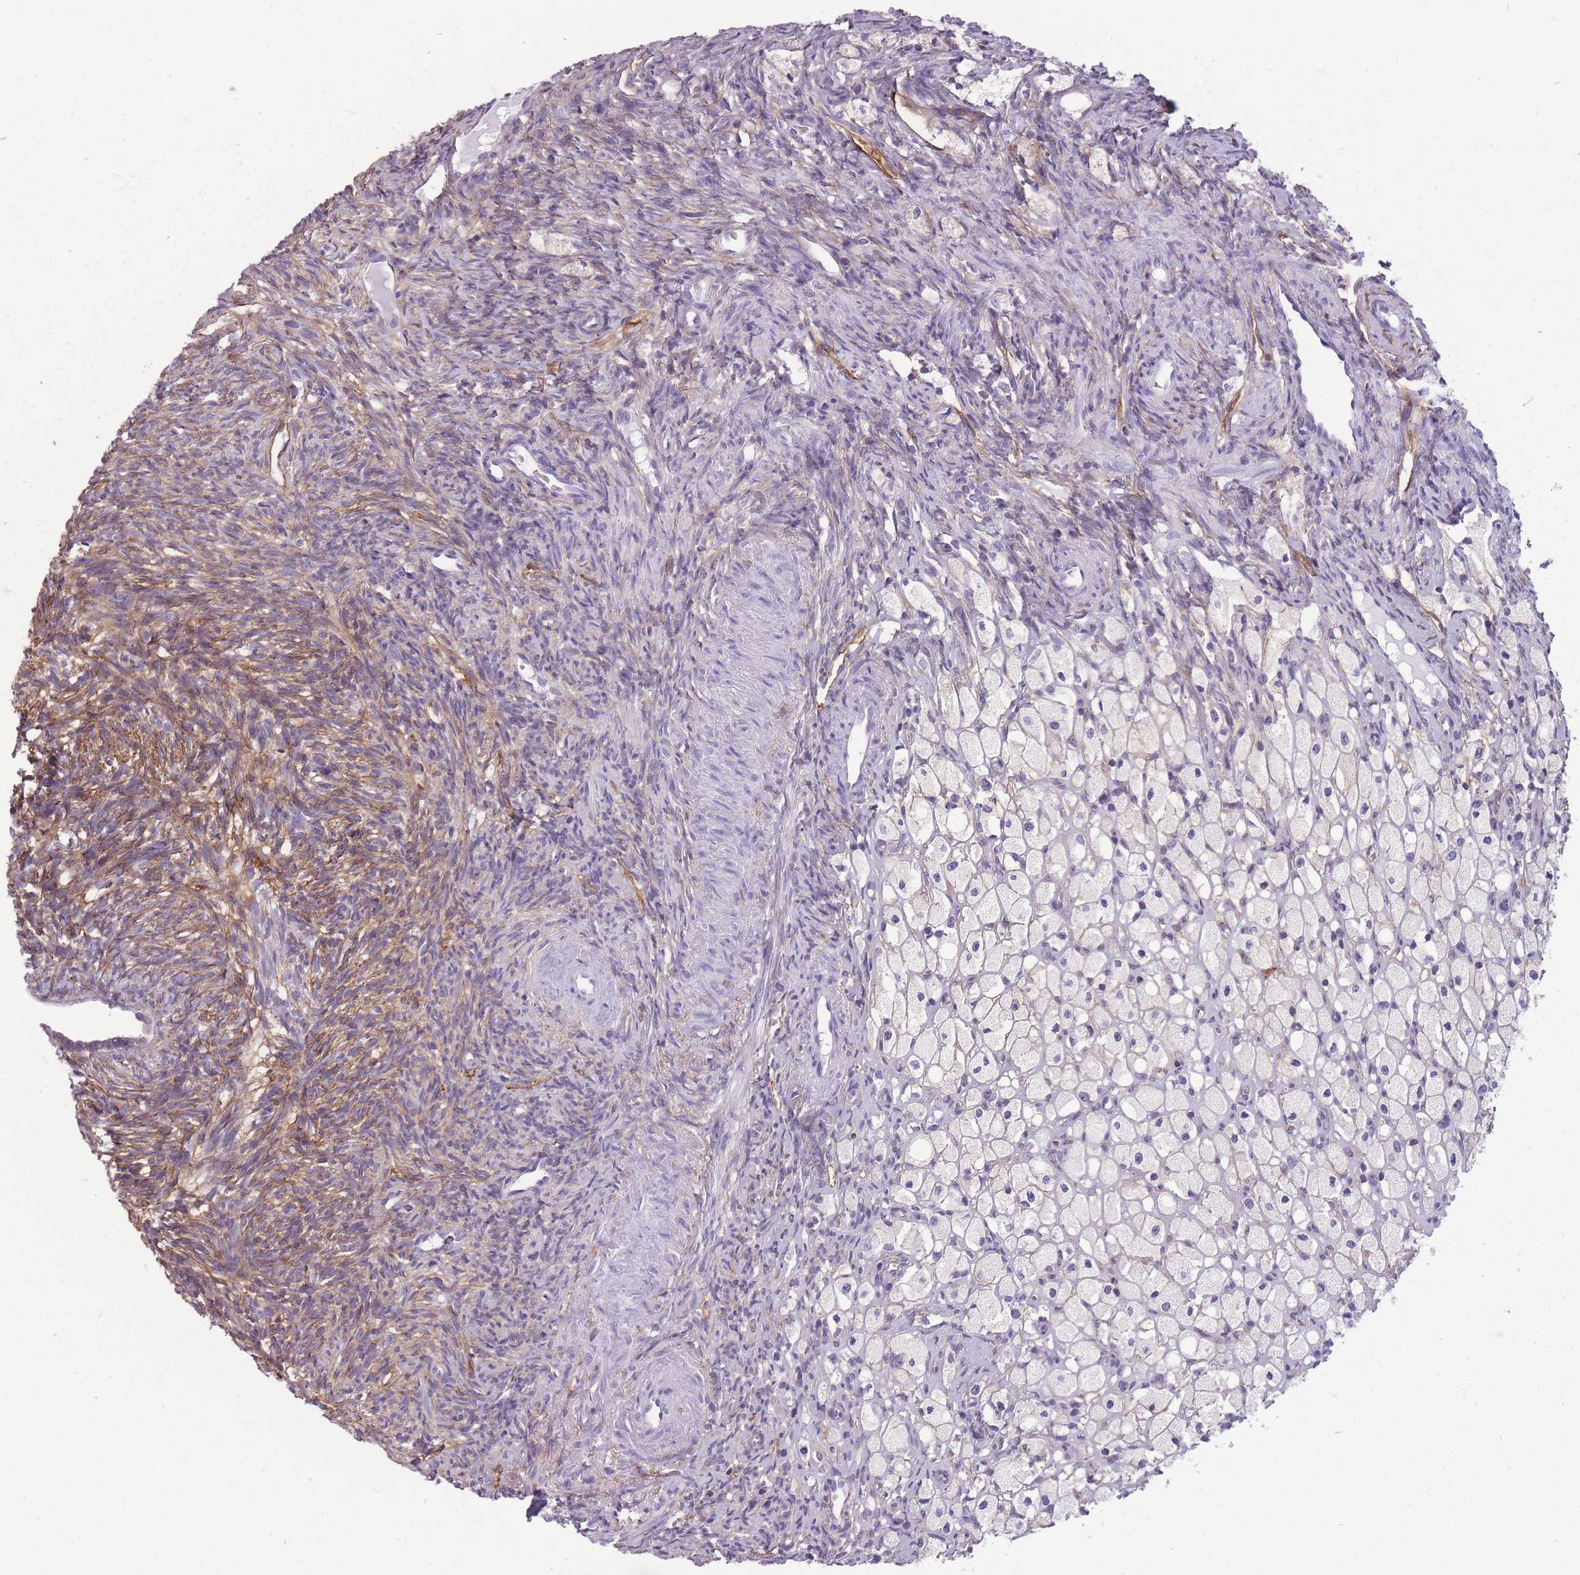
{"staining": {"intensity": "moderate", "quantity": ">75%", "location": "cytoplasmic/membranous"}, "tissue": "ovary", "cell_type": "Ovarian stroma cells", "image_type": "normal", "snomed": [{"axis": "morphology", "description": "Normal tissue, NOS"}, {"axis": "topography", "description": "Ovary"}], "caption": "About >75% of ovarian stroma cells in unremarkable ovary show moderate cytoplasmic/membranous protein expression as visualized by brown immunohistochemical staining.", "gene": "ADD1", "patient": {"sex": "female", "age": 51}}